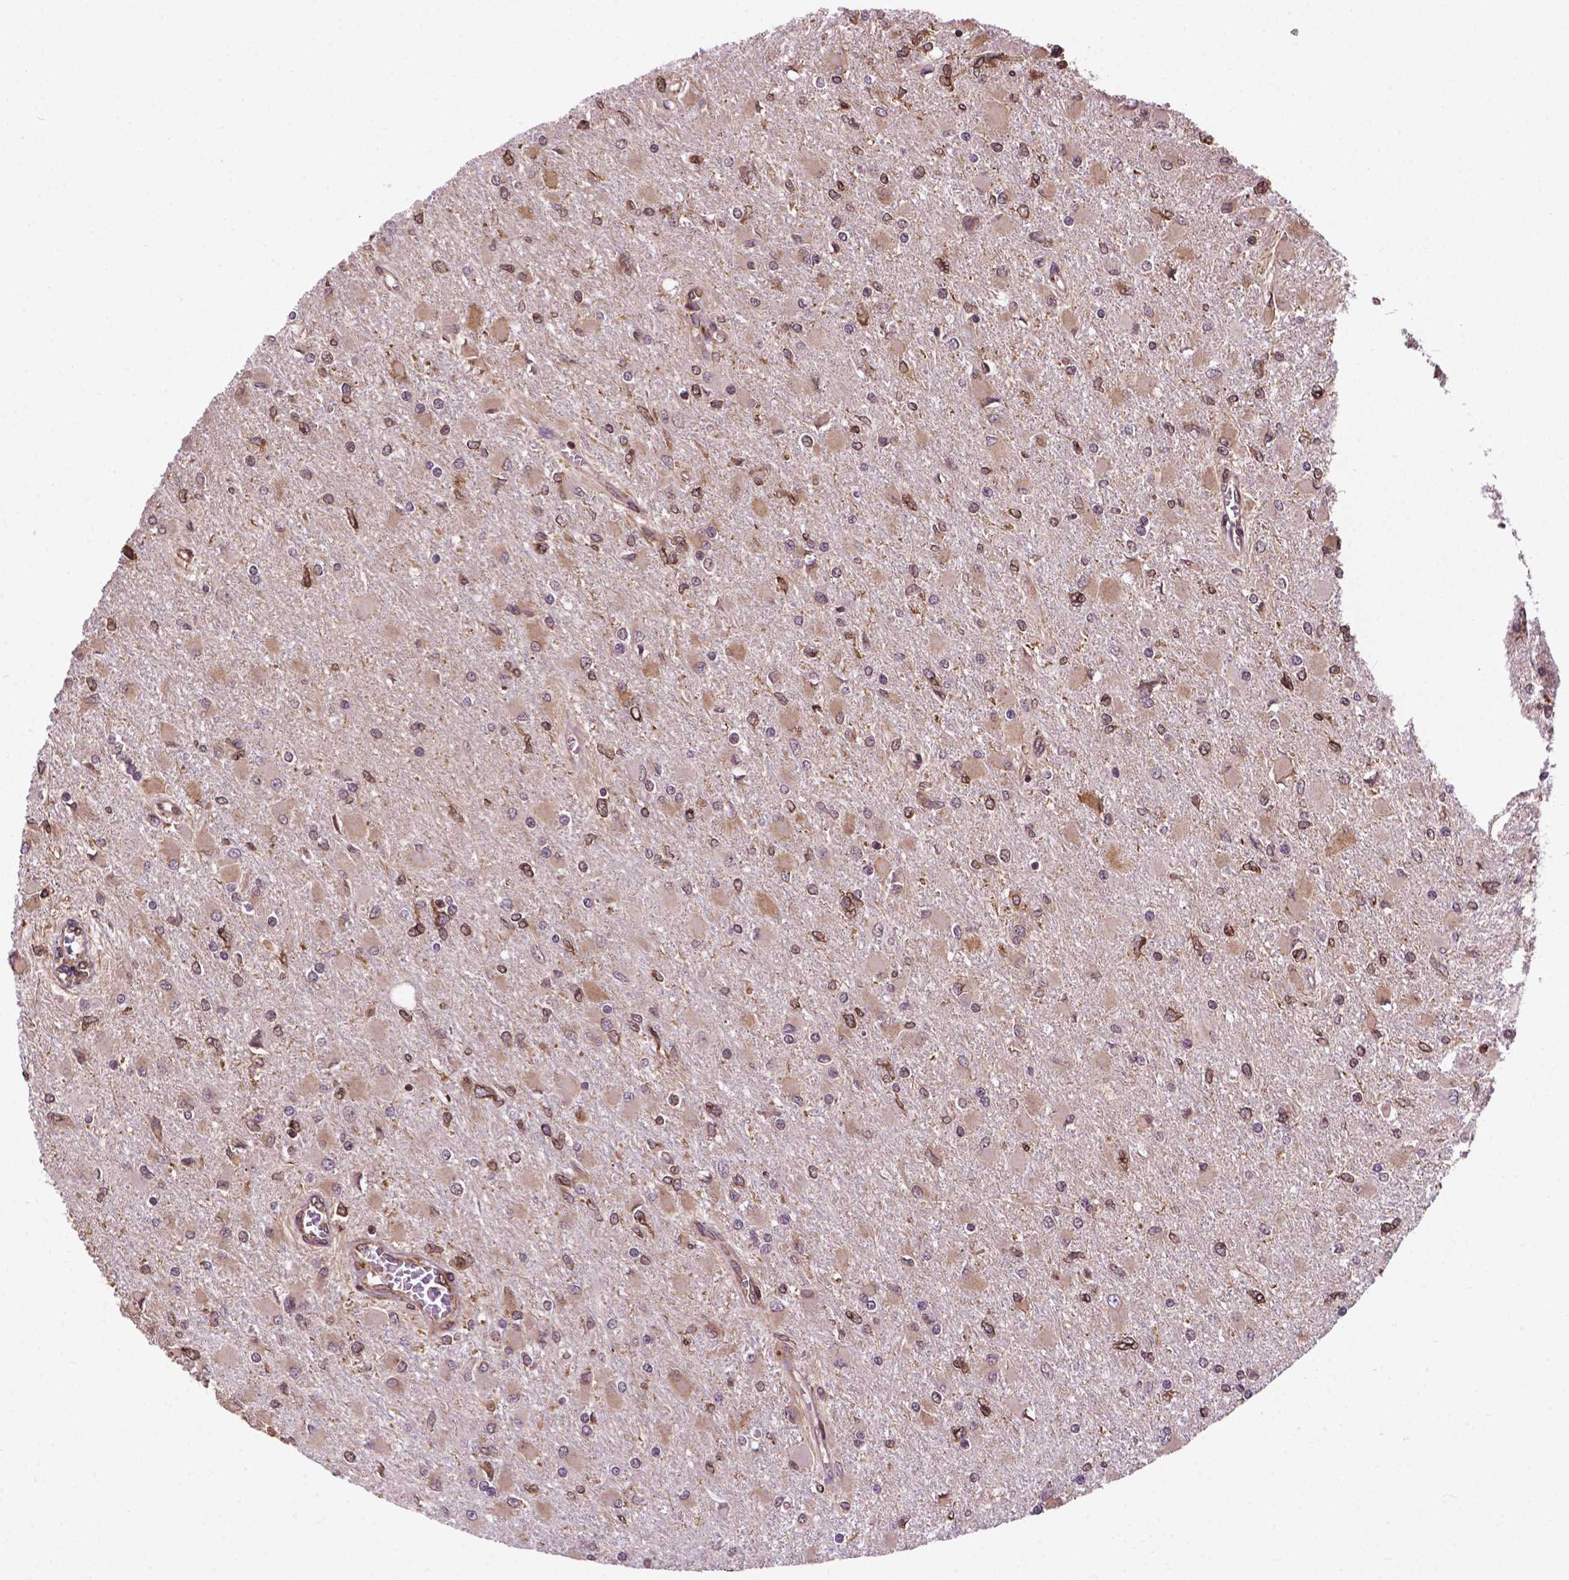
{"staining": {"intensity": "weak", "quantity": "25%-75%", "location": "cytoplasmic/membranous"}, "tissue": "glioma", "cell_type": "Tumor cells", "image_type": "cancer", "snomed": [{"axis": "morphology", "description": "Glioma, malignant, High grade"}, {"axis": "topography", "description": "Cerebral cortex"}], "caption": "Immunohistochemistry (DAB (3,3'-diaminobenzidine)) staining of human glioma reveals weak cytoplasmic/membranous protein staining in approximately 25%-75% of tumor cells.", "gene": "GANAB", "patient": {"sex": "female", "age": 36}}